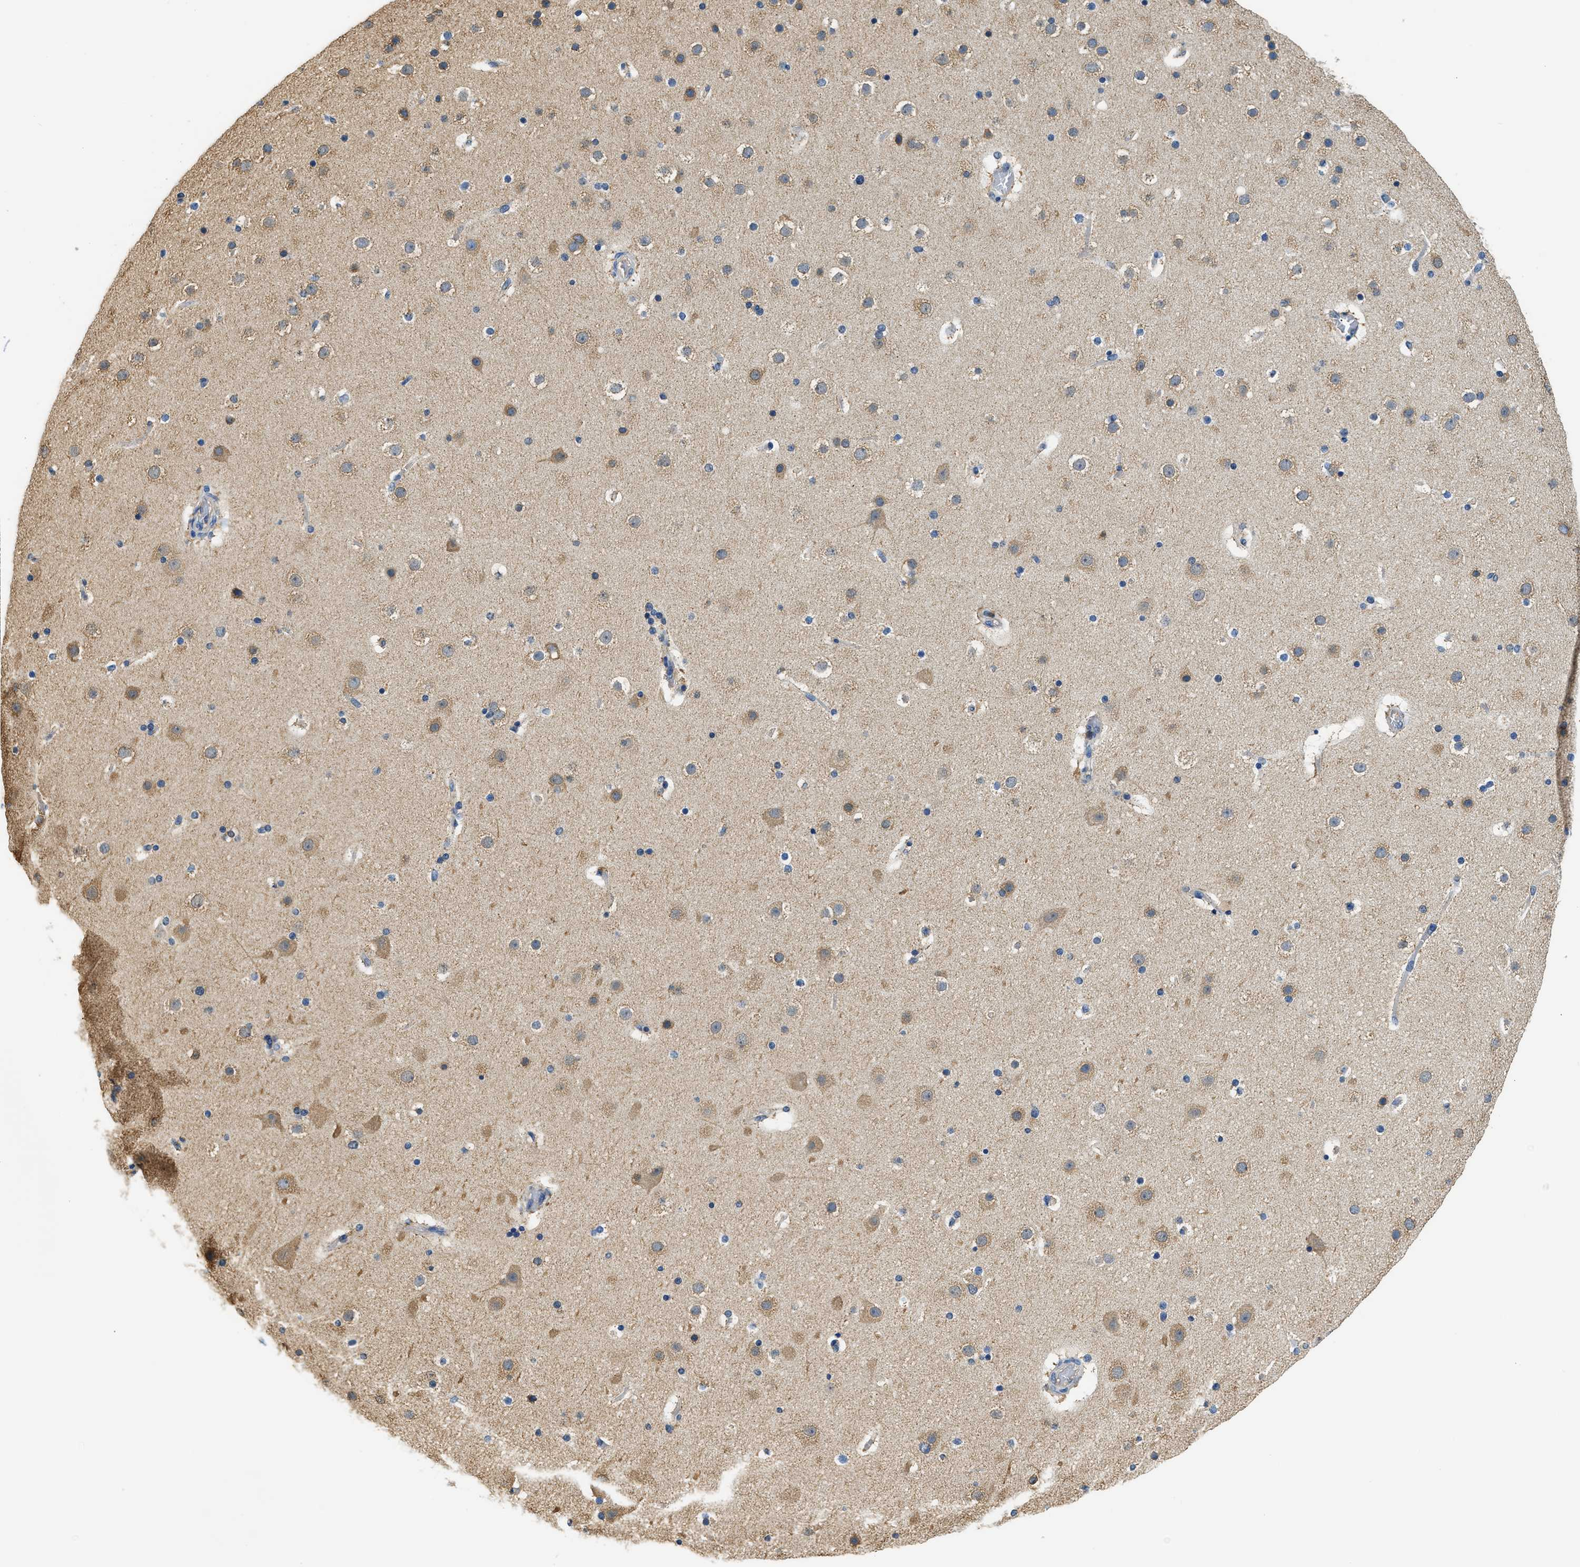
{"staining": {"intensity": "negative", "quantity": "none", "location": "none"}, "tissue": "cerebral cortex", "cell_type": "Endothelial cells", "image_type": "normal", "snomed": [{"axis": "morphology", "description": "Normal tissue, NOS"}, {"axis": "topography", "description": "Cerebral cortex"}], "caption": "Immunohistochemistry of unremarkable human cerebral cortex displays no staining in endothelial cells.", "gene": "PPP2R1B", "patient": {"sex": "male", "age": 57}}